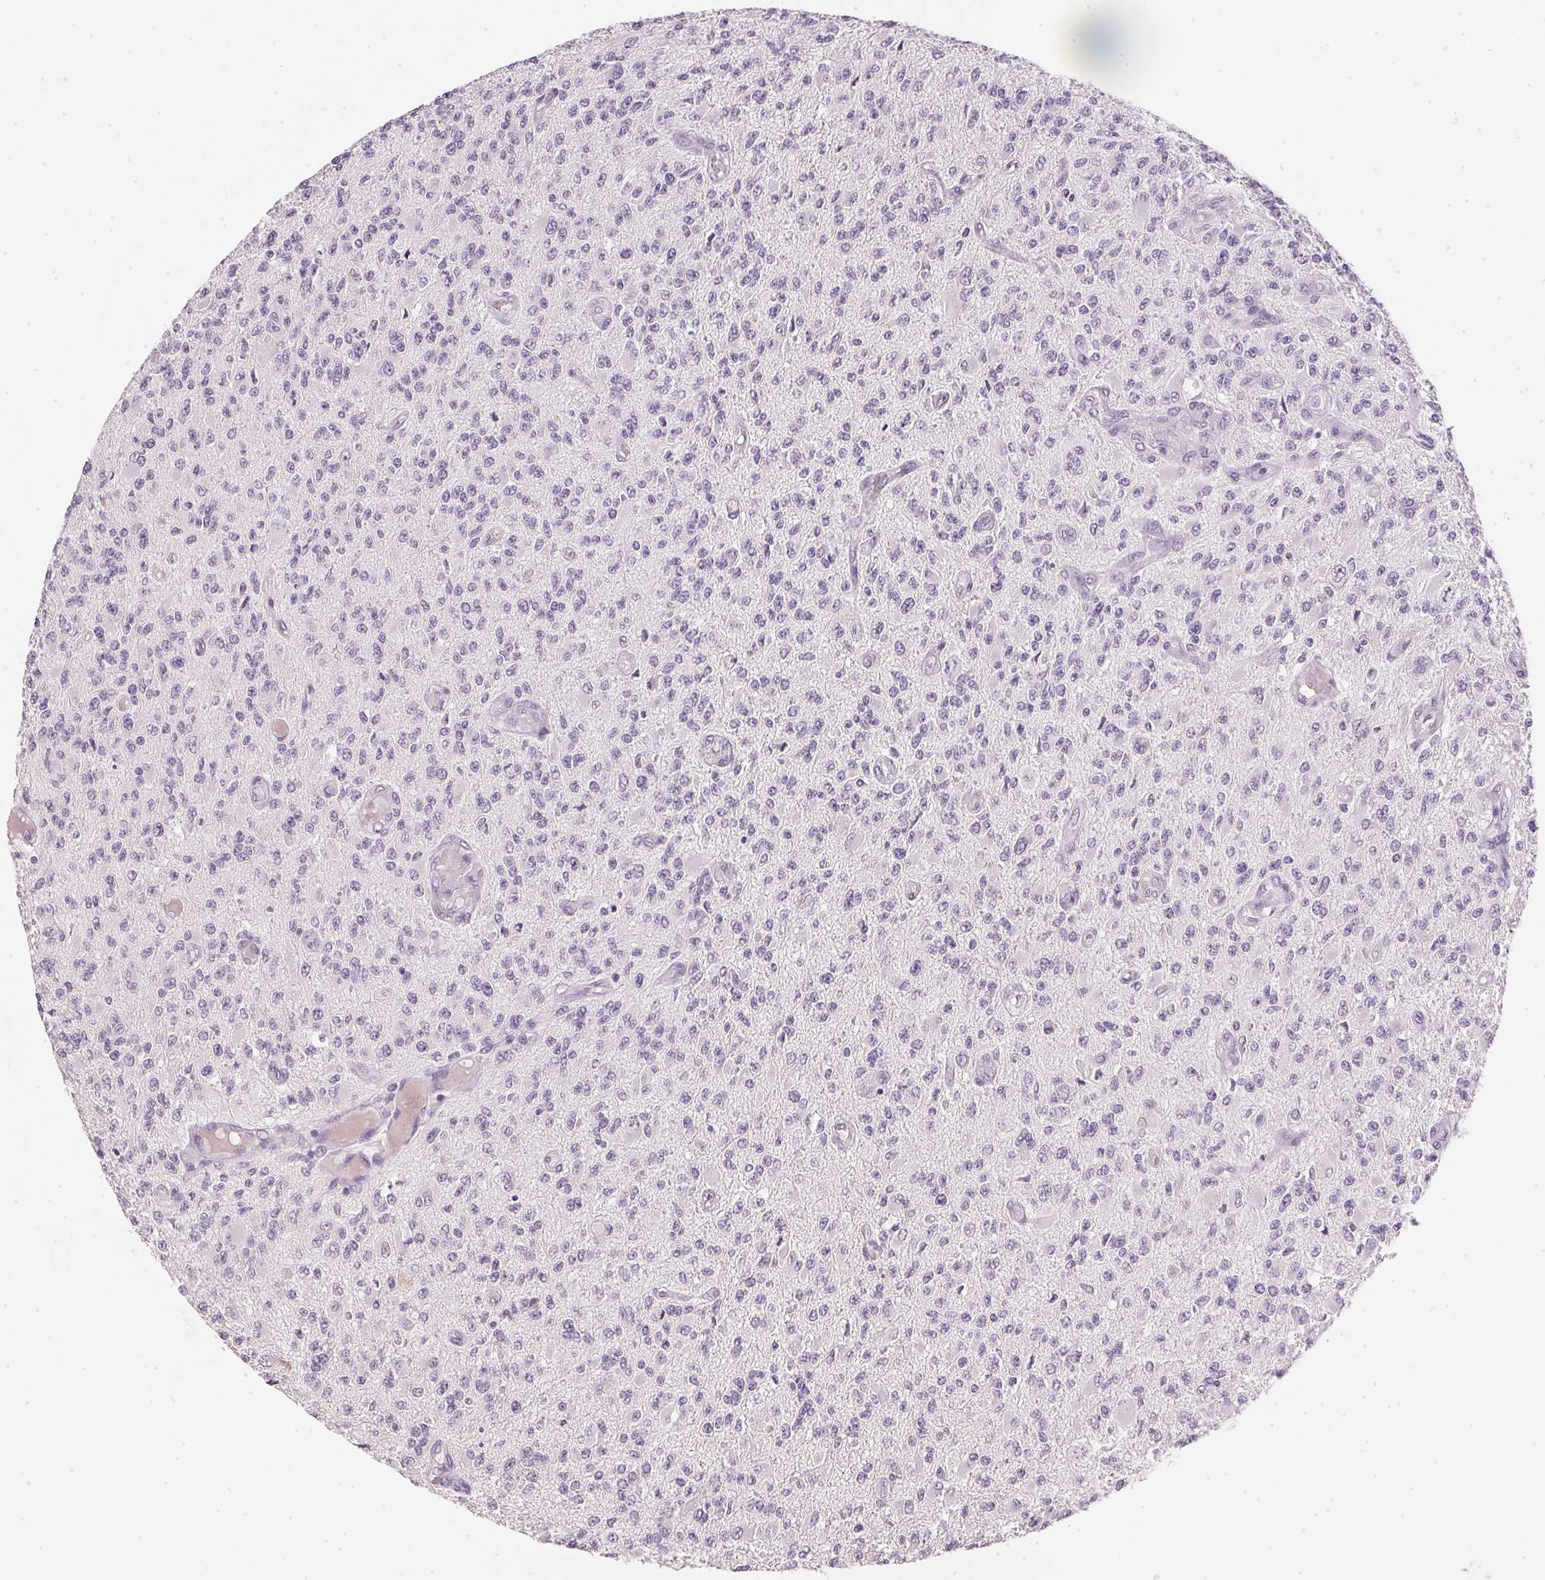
{"staining": {"intensity": "negative", "quantity": "none", "location": "none"}, "tissue": "glioma", "cell_type": "Tumor cells", "image_type": "cancer", "snomed": [{"axis": "morphology", "description": "Glioma, malignant, High grade"}, {"axis": "topography", "description": "Brain"}], "caption": "Tumor cells show no significant positivity in malignant glioma (high-grade).", "gene": "IGFBP1", "patient": {"sex": "female", "age": 63}}